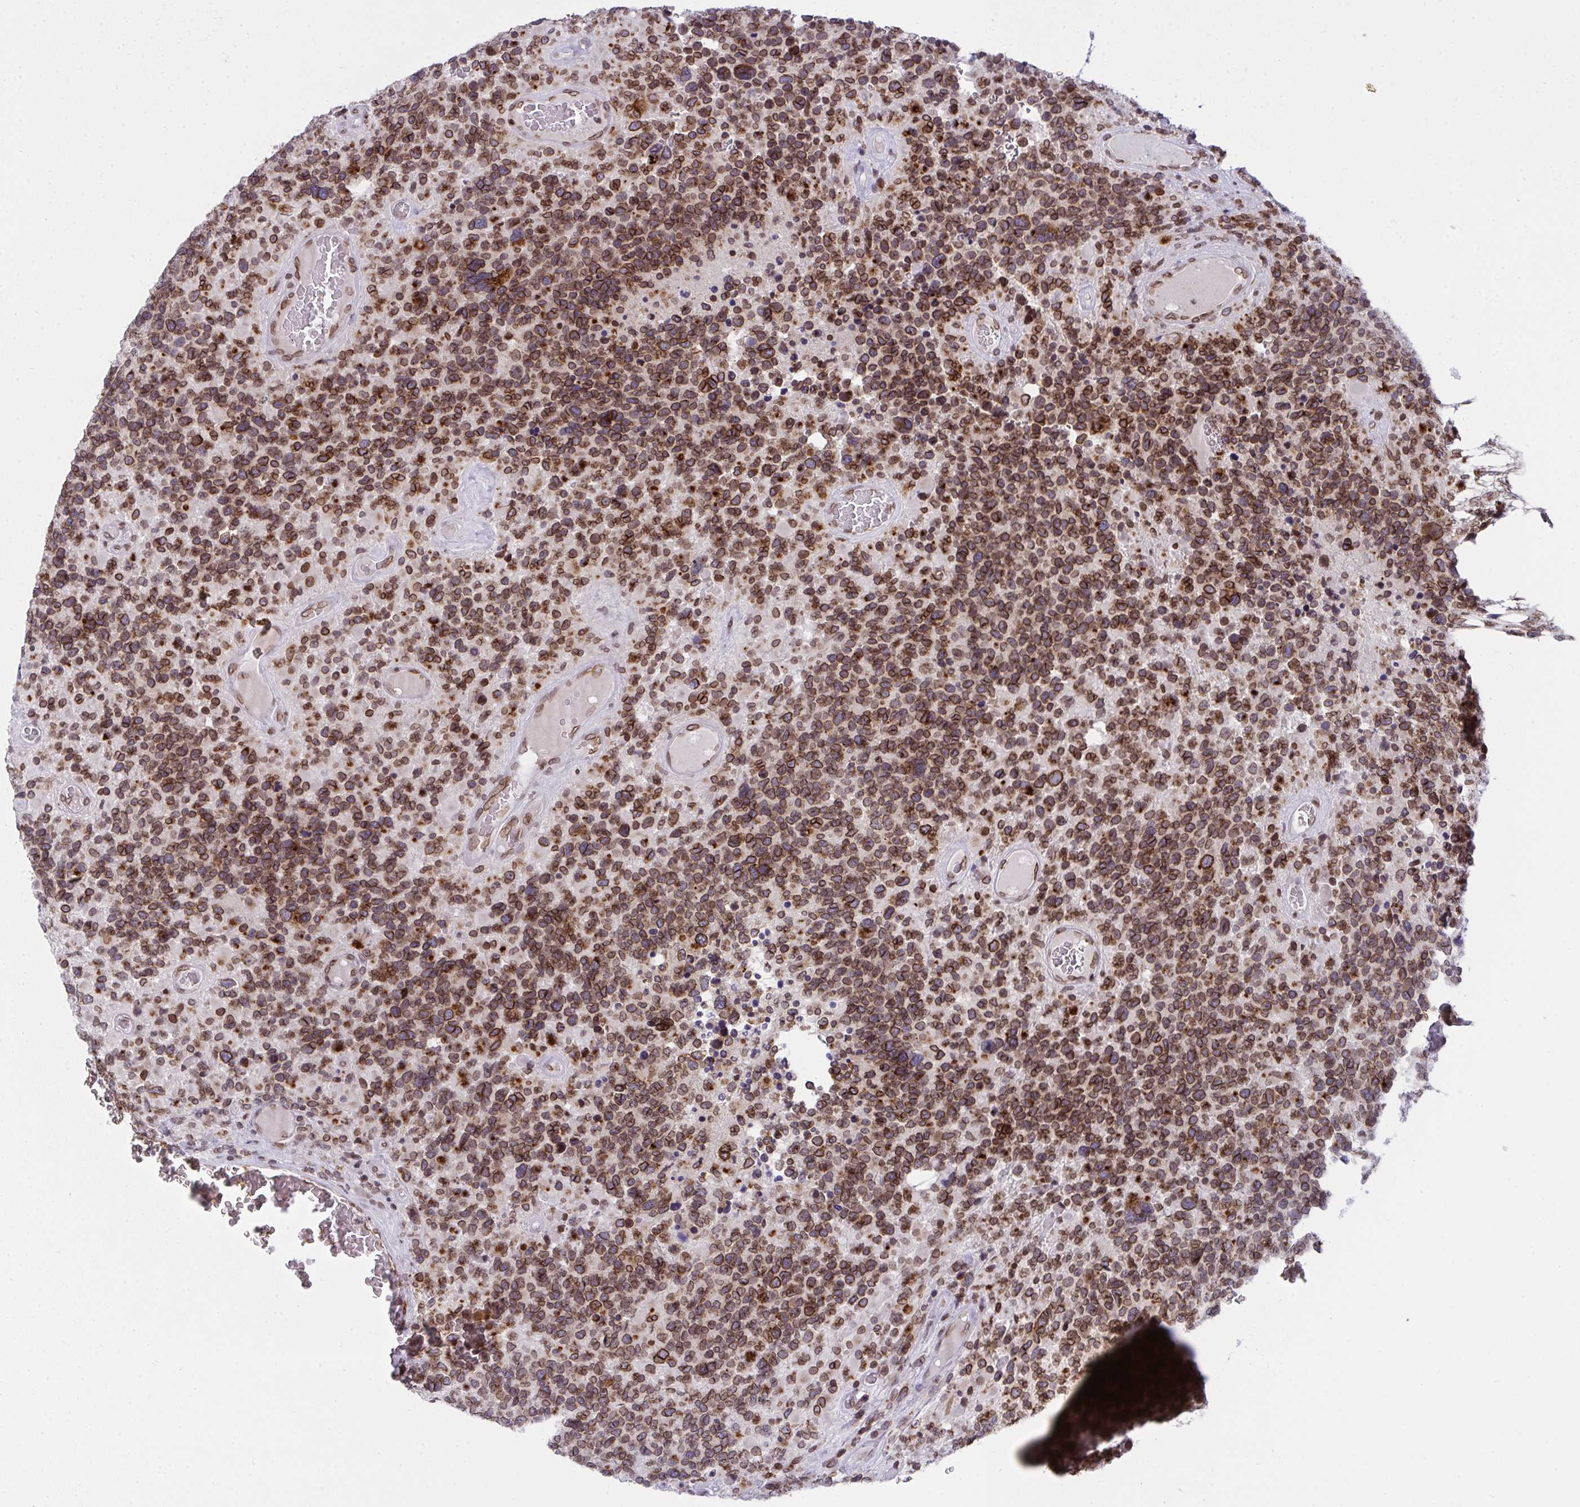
{"staining": {"intensity": "moderate", "quantity": ">75%", "location": "cytoplasmic/membranous,nuclear"}, "tissue": "glioma", "cell_type": "Tumor cells", "image_type": "cancer", "snomed": [{"axis": "morphology", "description": "Glioma, malignant, High grade"}, {"axis": "topography", "description": "Brain"}], "caption": "Human glioma stained for a protein (brown) shows moderate cytoplasmic/membranous and nuclear positive expression in about >75% of tumor cells.", "gene": "RANBP2", "patient": {"sex": "female", "age": 40}}